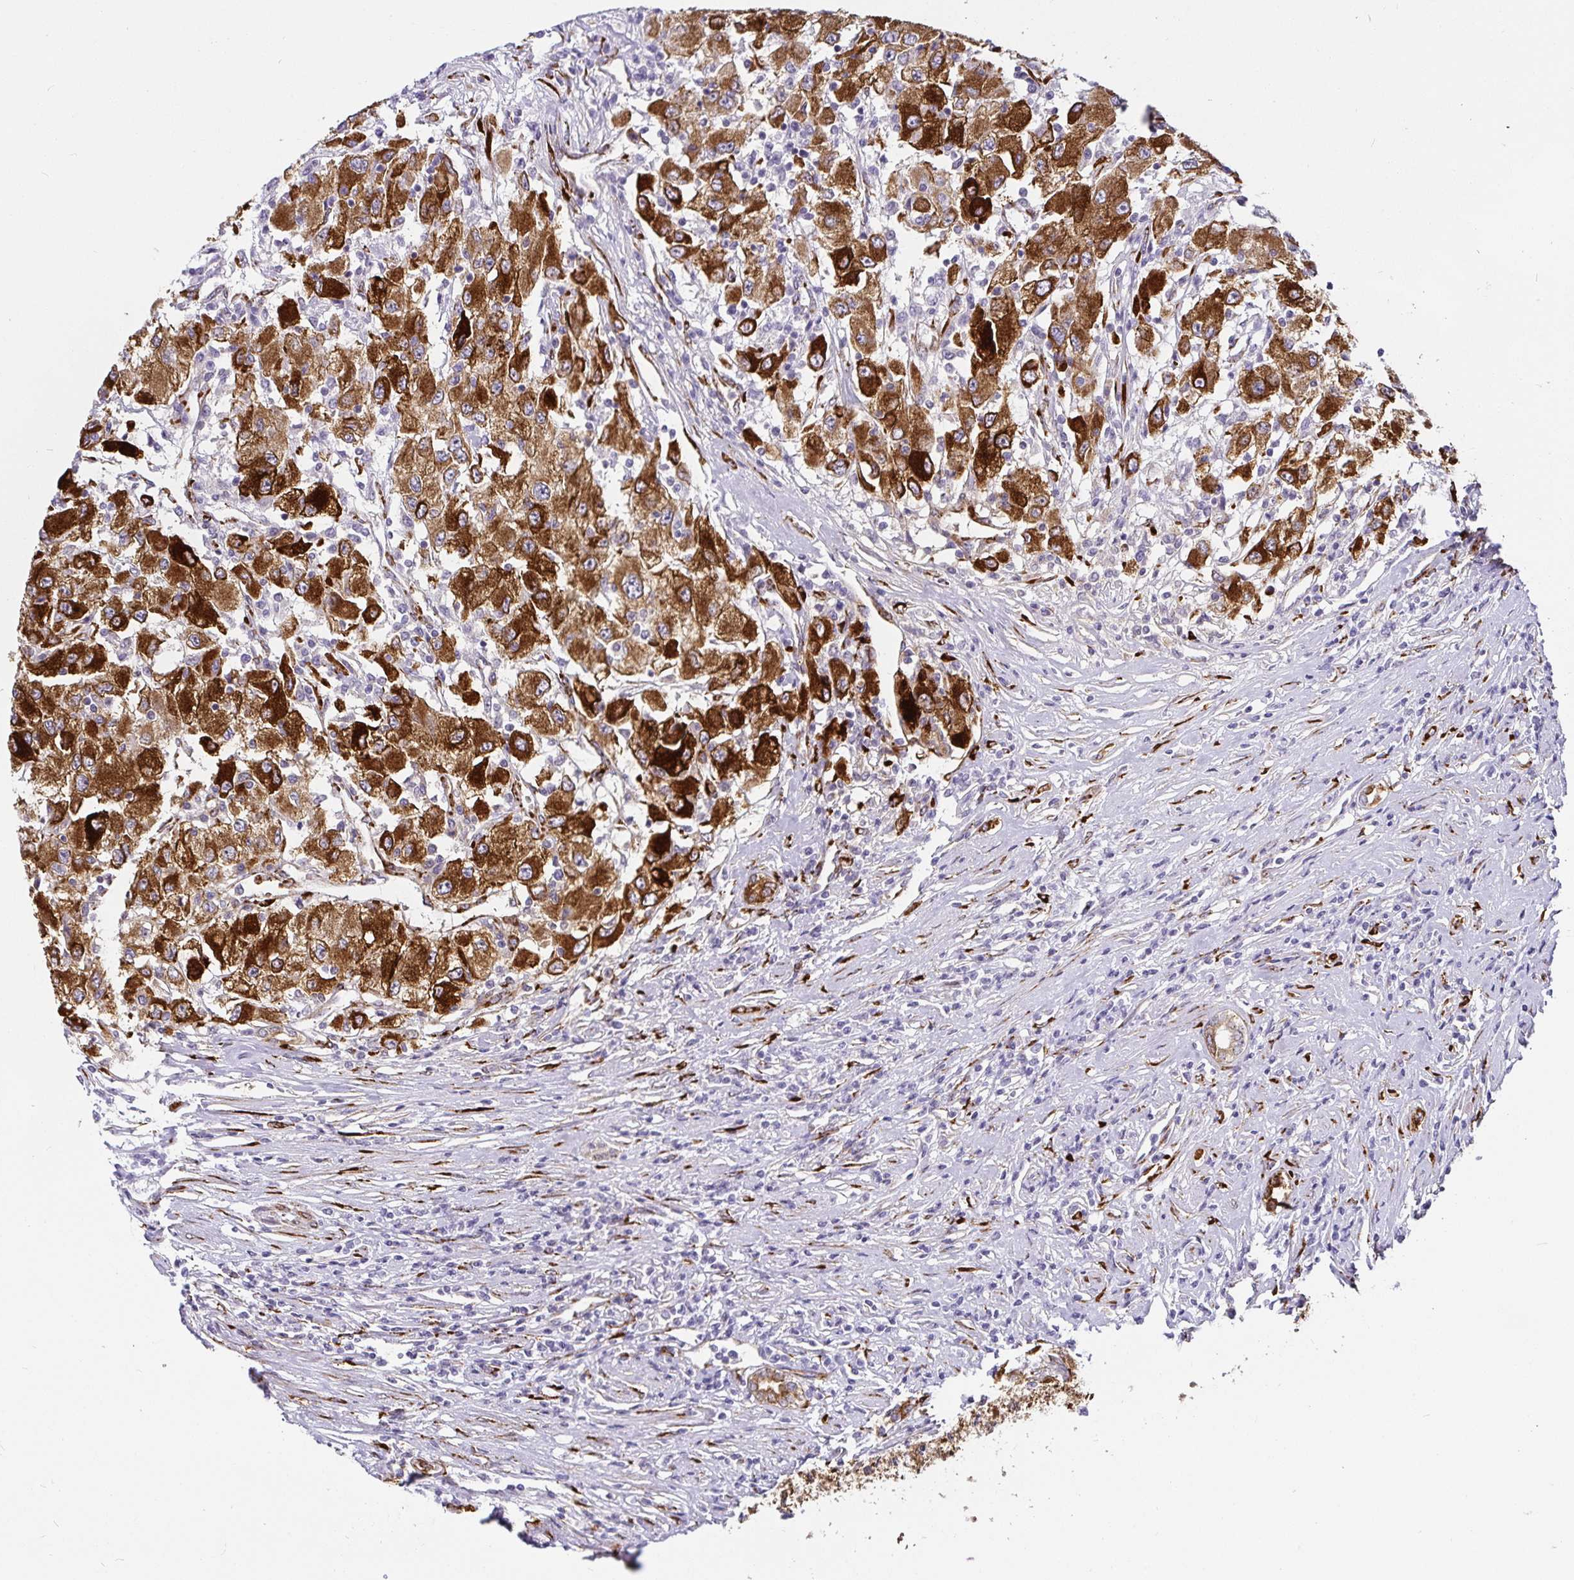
{"staining": {"intensity": "strong", "quantity": ">75%", "location": "cytoplasmic/membranous"}, "tissue": "renal cancer", "cell_type": "Tumor cells", "image_type": "cancer", "snomed": [{"axis": "morphology", "description": "Adenocarcinoma, NOS"}, {"axis": "topography", "description": "Kidney"}], "caption": "An image of renal adenocarcinoma stained for a protein displays strong cytoplasmic/membranous brown staining in tumor cells.", "gene": "P4HA2", "patient": {"sex": "female", "age": 67}}